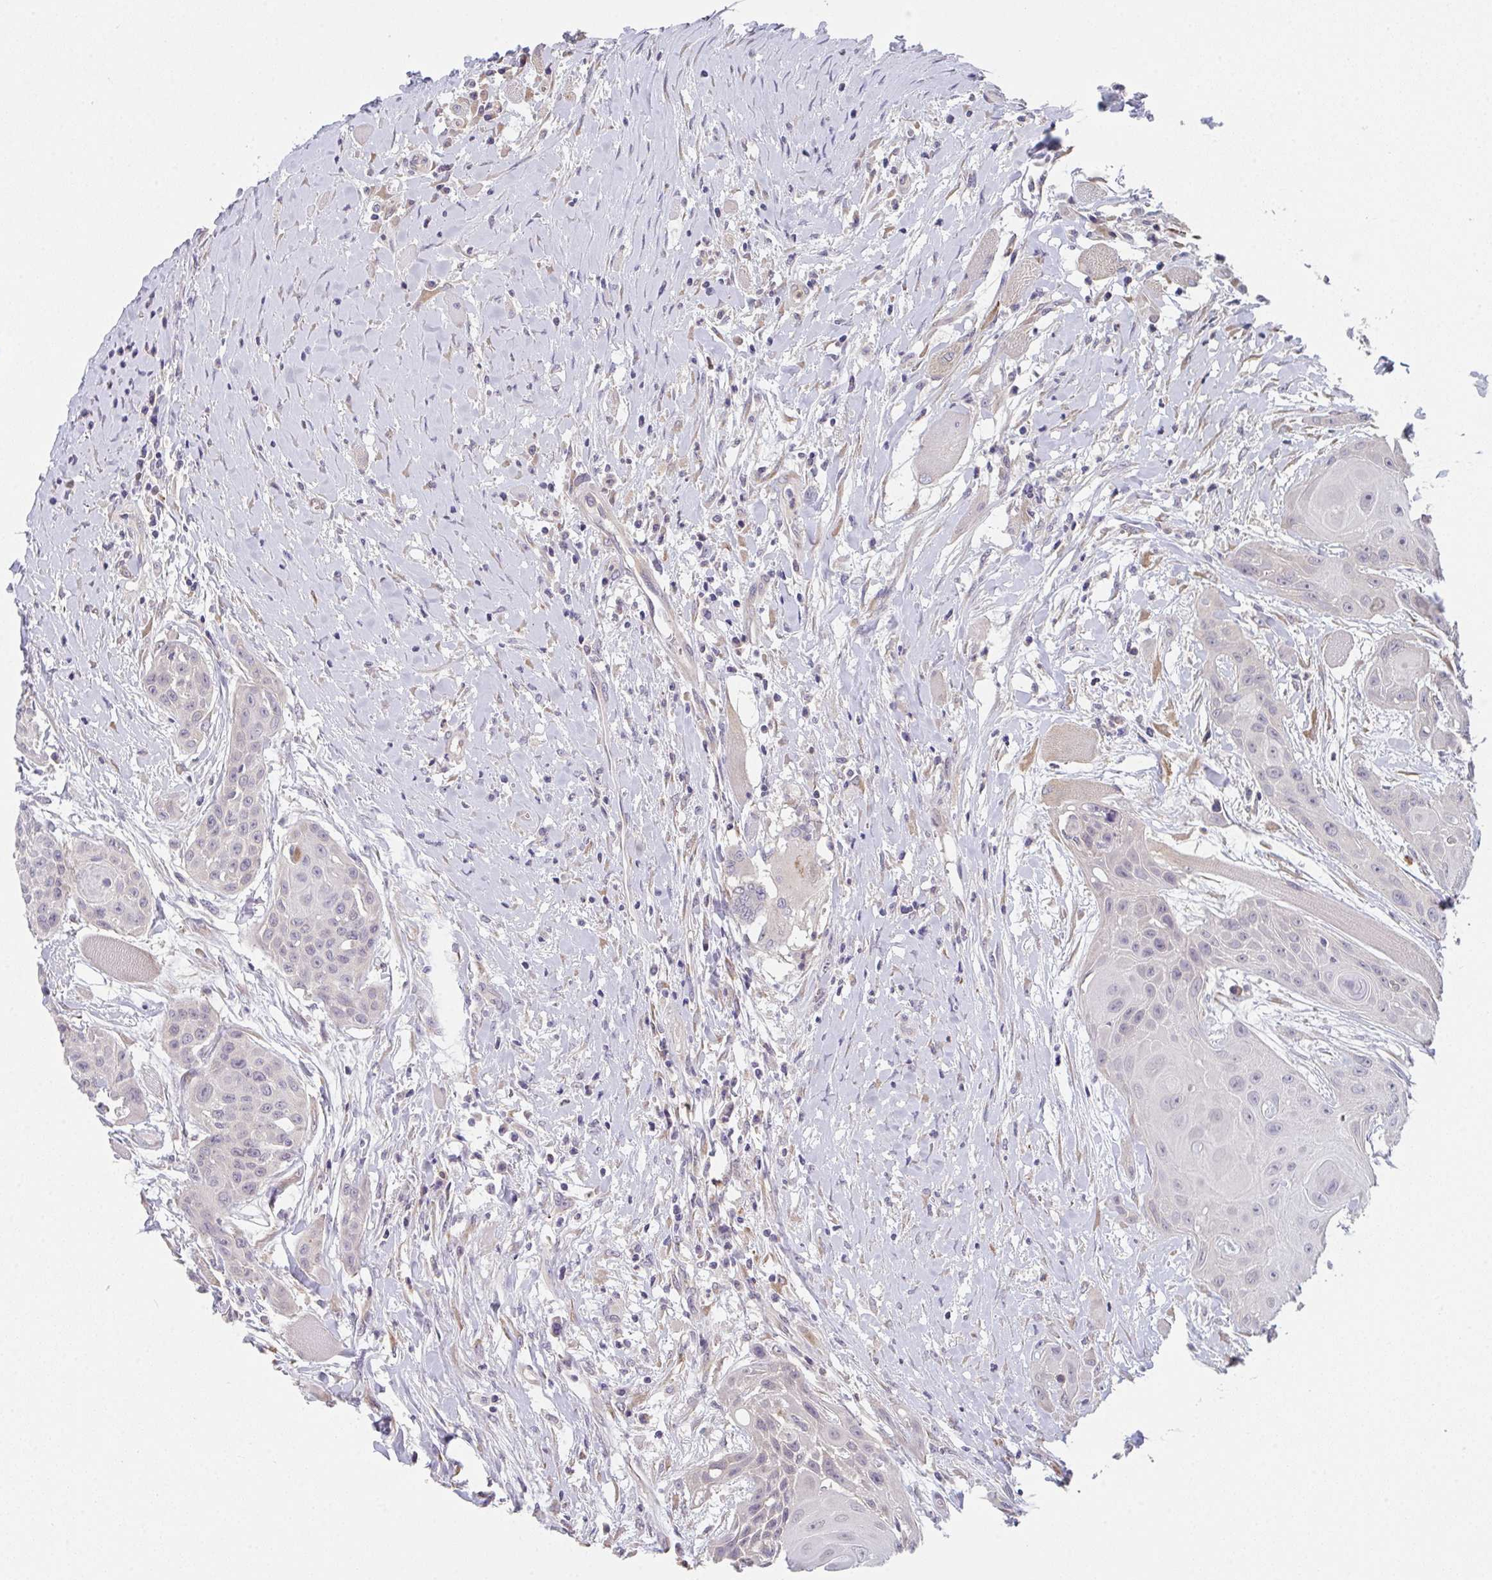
{"staining": {"intensity": "negative", "quantity": "none", "location": "none"}, "tissue": "head and neck cancer", "cell_type": "Tumor cells", "image_type": "cancer", "snomed": [{"axis": "morphology", "description": "Squamous cell carcinoma, NOS"}, {"axis": "topography", "description": "Head-Neck"}], "caption": "A micrograph of human head and neck cancer is negative for staining in tumor cells. (DAB immunohistochemistry with hematoxylin counter stain).", "gene": "TSPAN31", "patient": {"sex": "female", "age": 73}}